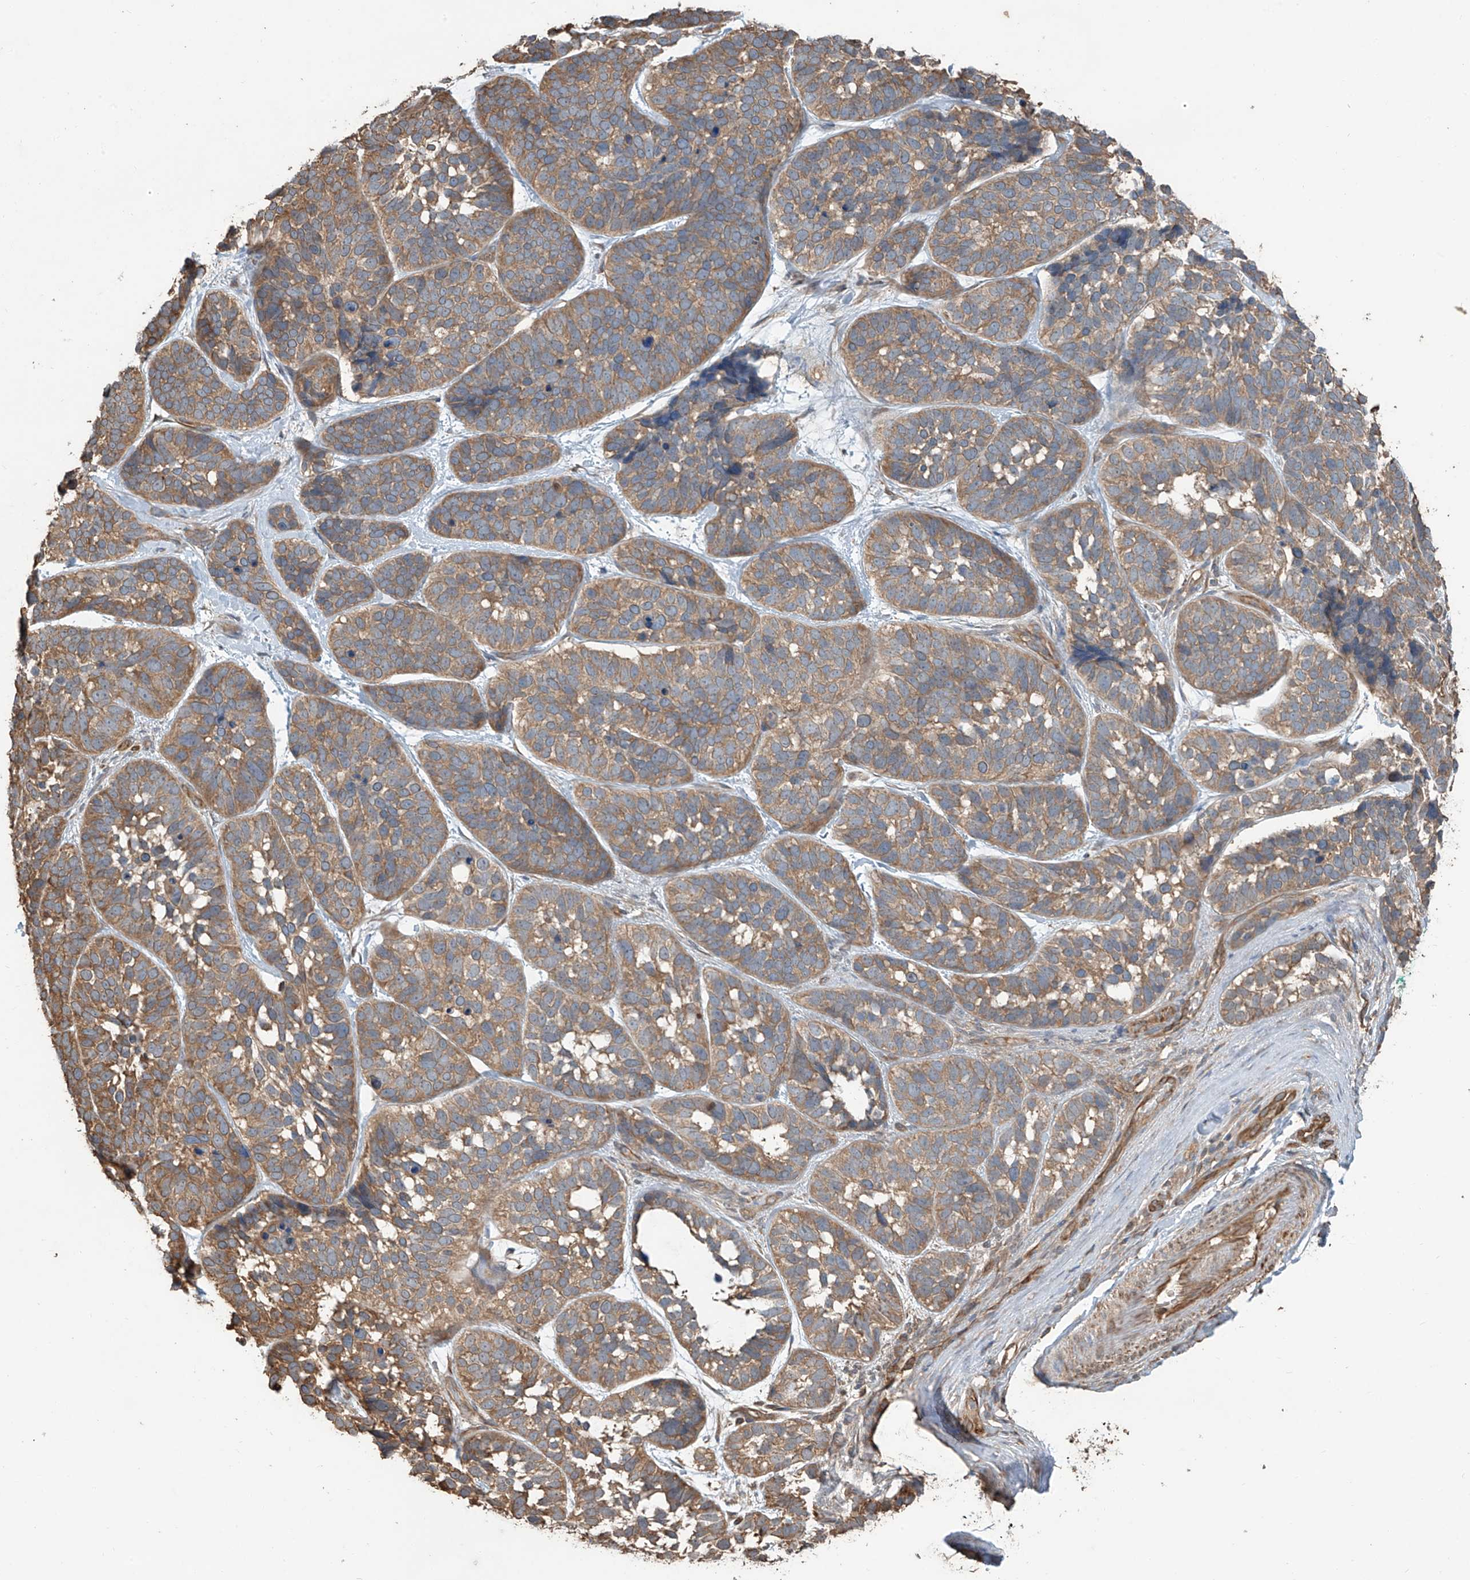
{"staining": {"intensity": "moderate", "quantity": ">75%", "location": "cytoplasmic/membranous"}, "tissue": "skin cancer", "cell_type": "Tumor cells", "image_type": "cancer", "snomed": [{"axis": "morphology", "description": "Basal cell carcinoma"}, {"axis": "topography", "description": "Skin"}], "caption": "Immunohistochemistry micrograph of neoplastic tissue: skin cancer stained using immunohistochemistry reveals medium levels of moderate protein expression localized specifically in the cytoplasmic/membranous of tumor cells, appearing as a cytoplasmic/membranous brown color.", "gene": "AGBL5", "patient": {"sex": "male", "age": 62}}